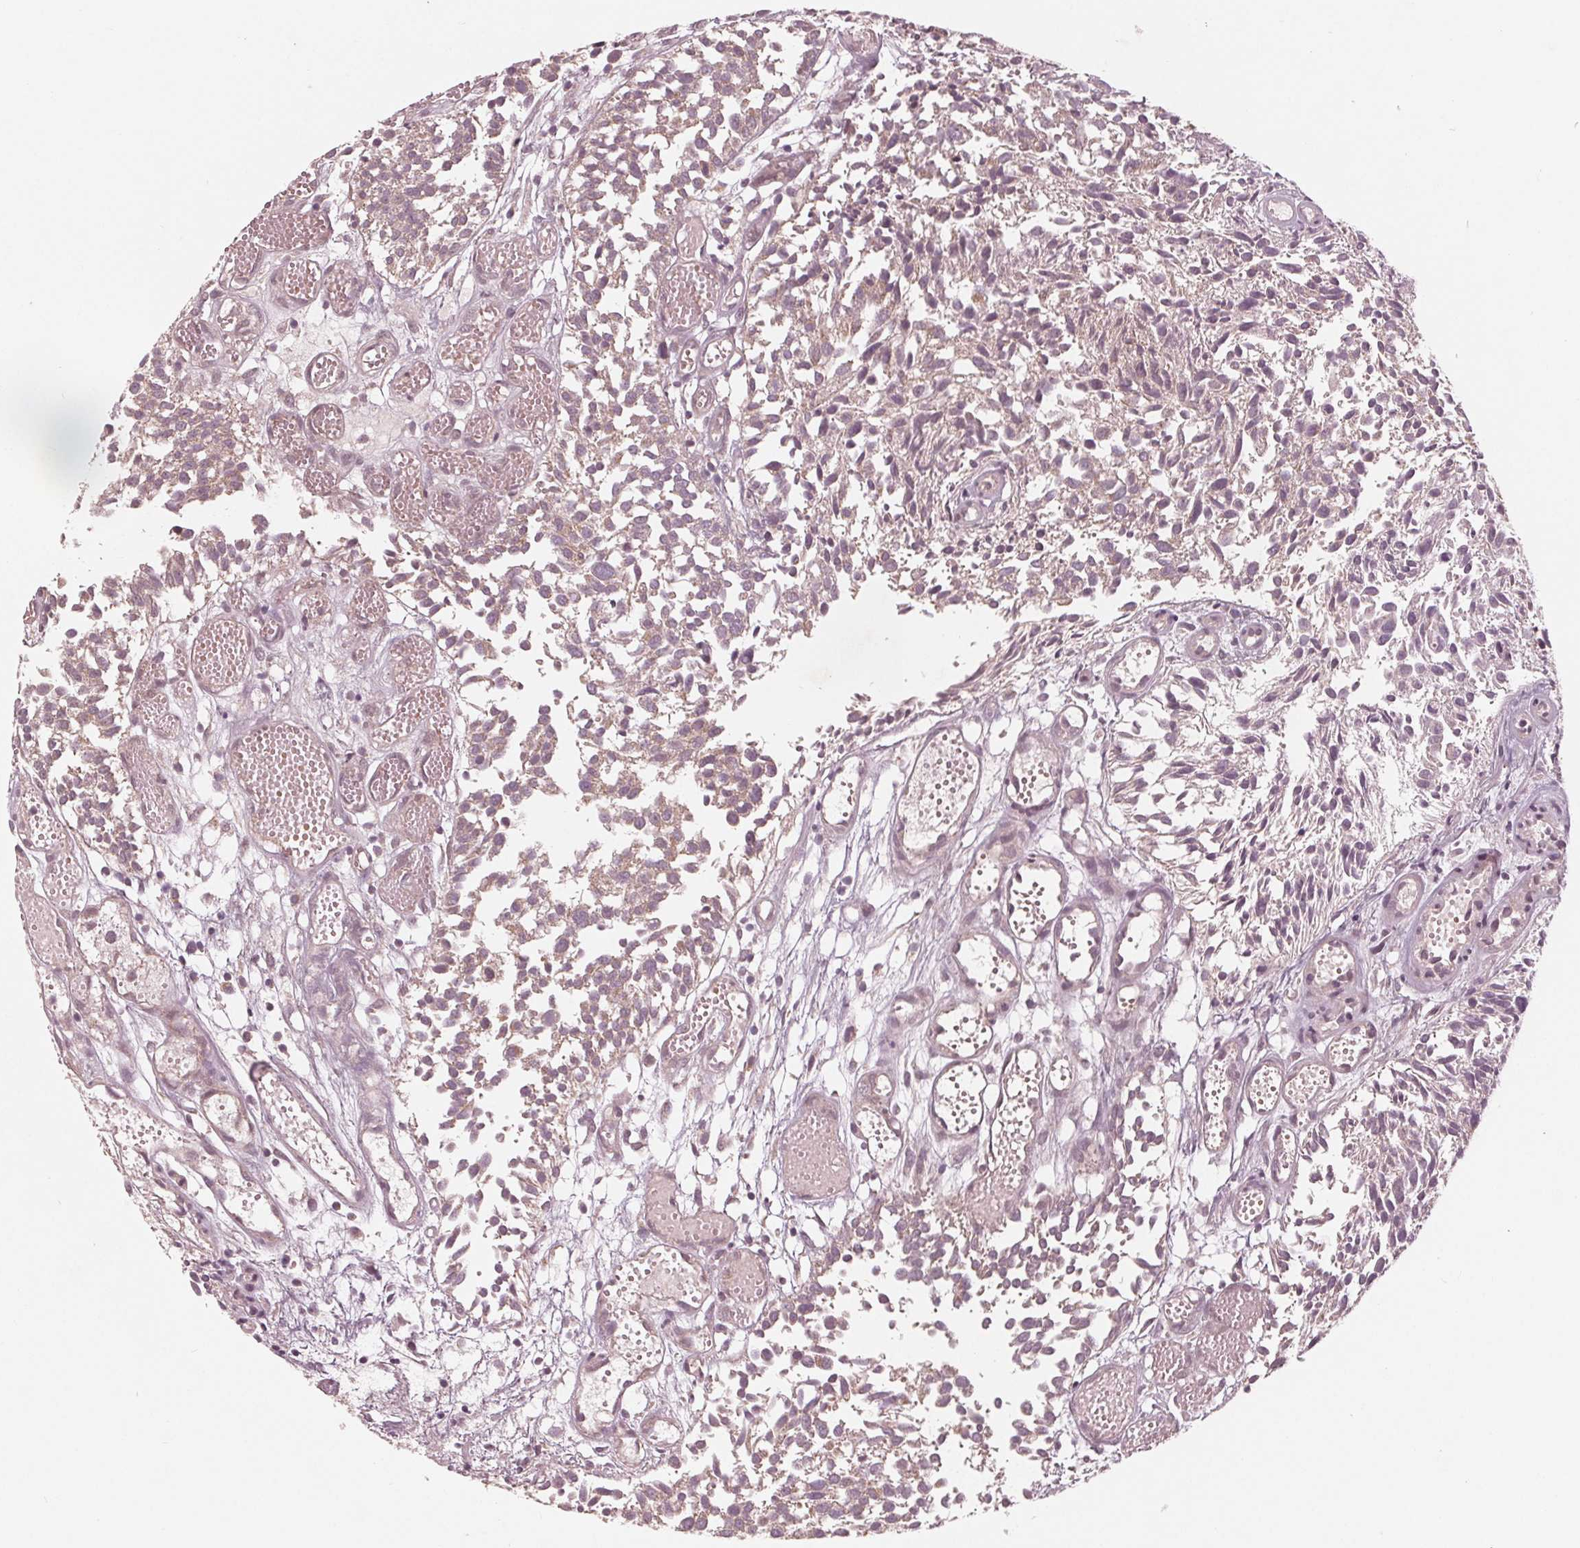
{"staining": {"intensity": "weak", "quantity": "25%-75%", "location": "cytoplasmic/membranous,nuclear"}, "tissue": "urothelial cancer", "cell_type": "Tumor cells", "image_type": "cancer", "snomed": [{"axis": "morphology", "description": "Urothelial carcinoma, Low grade"}, {"axis": "topography", "description": "Urinary bladder"}], "caption": "This is a histology image of immunohistochemistry (IHC) staining of low-grade urothelial carcinoma, which shows weak positivity in the cytoplasmic/membranous and nuclear of tumor cells.", "gene": "UBALD1", "patient": {"sex": "male", "age": 70}}